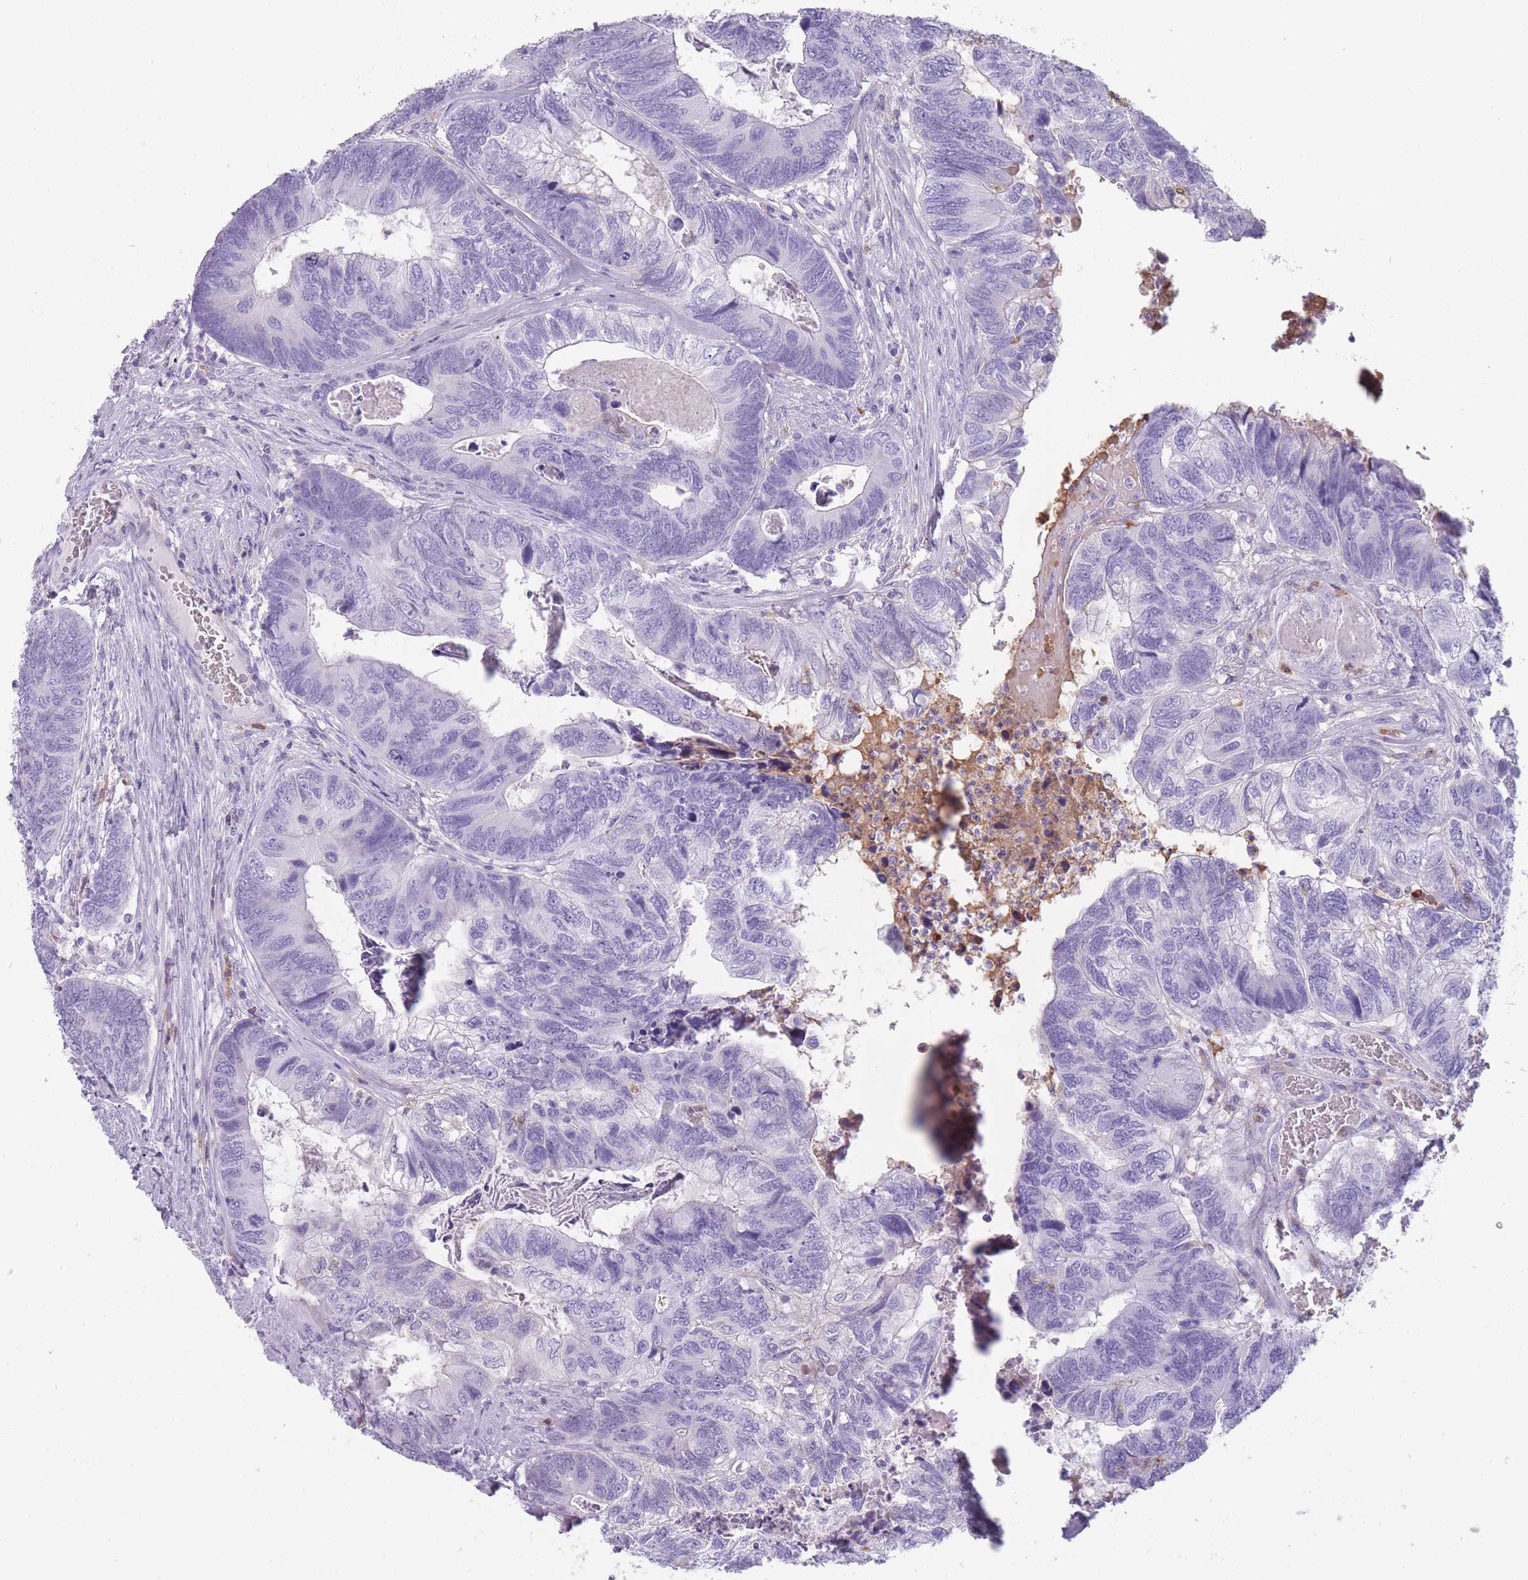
{"staining": {"intensity": "negative", "quantity": "none", "location": "none"}, "tissue": "colorectal cancer", "cell_type": "Tumor cells", "image_type": "cancer", "snomed": [{"axis": "morphology", "description": "Adenocarcinoma, NOS"}, {"axis": "topography", "description": "Colon"}], "caption": "A high-resolution histopathology image shows immunohistochemistry (IHC) staining of colorectal cancer, which demonstrates no significant expression in tumor cells.", "gene": "CR1L", "patient": {"sex": "female", "age": 67}}